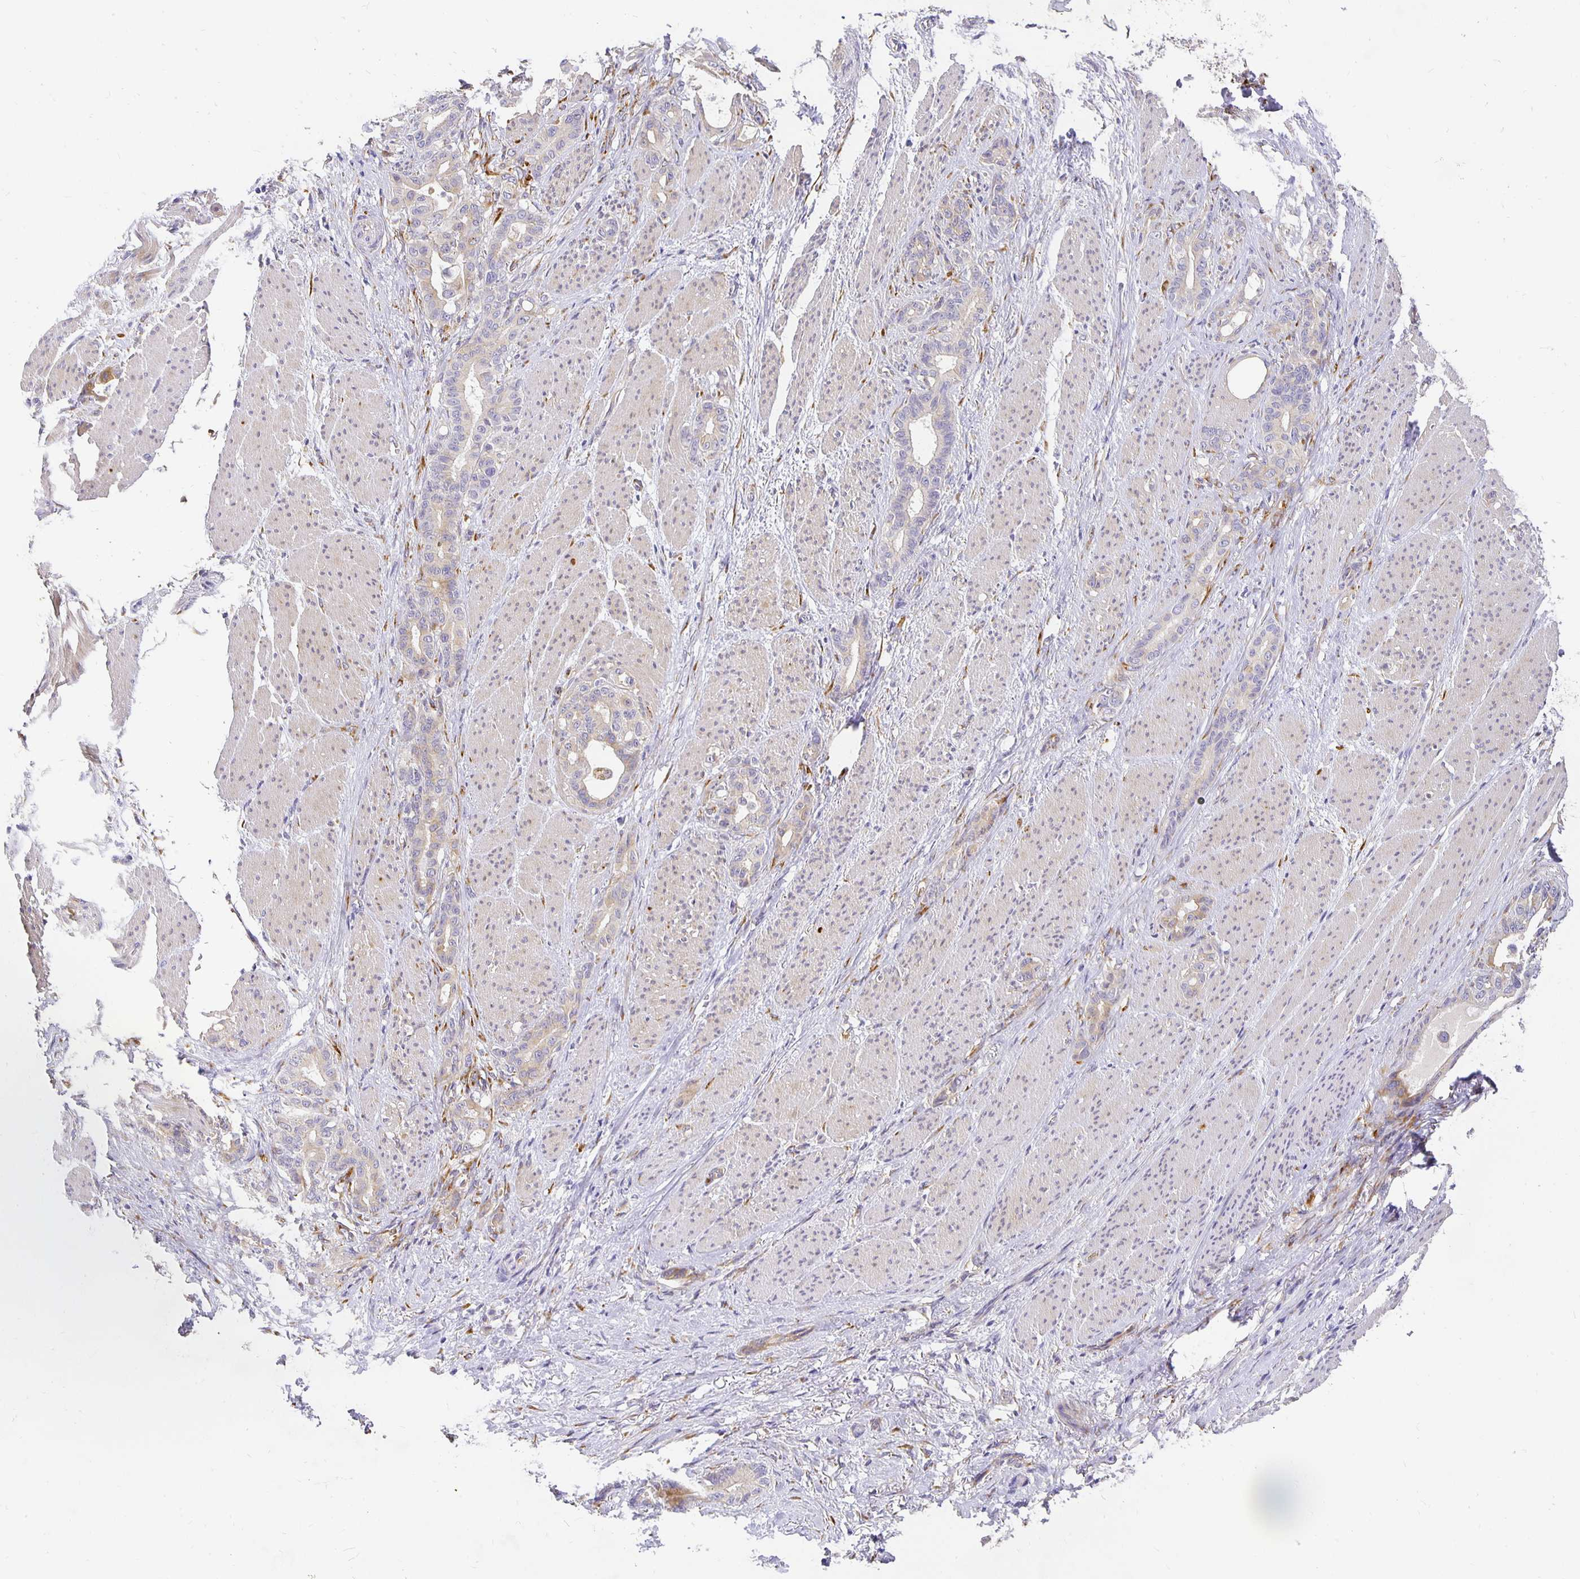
{"staining": {"intensity": "weak", "quantity": "<25%", "location": "cytoplasmic/membranous"}, "tissue": "stomach cancer", "cell_type": "Tumor cells", "image_type": "cancer", "snomed": [{"axis": "morphology", "description": "Normal tissue, NOS"}, {"axis": "morphology", "description": "Adenocarcinoma, NOS"}, {"axis": "topography", "description": "Esophagus"}, {"axis": "topography", "description": "Stomach, upper"}], "caption": "Tumor cells show no significant protein expression in stomach cancer.", "gene": "PLOD1", "patient": {"sex": "male", "age": 62}}